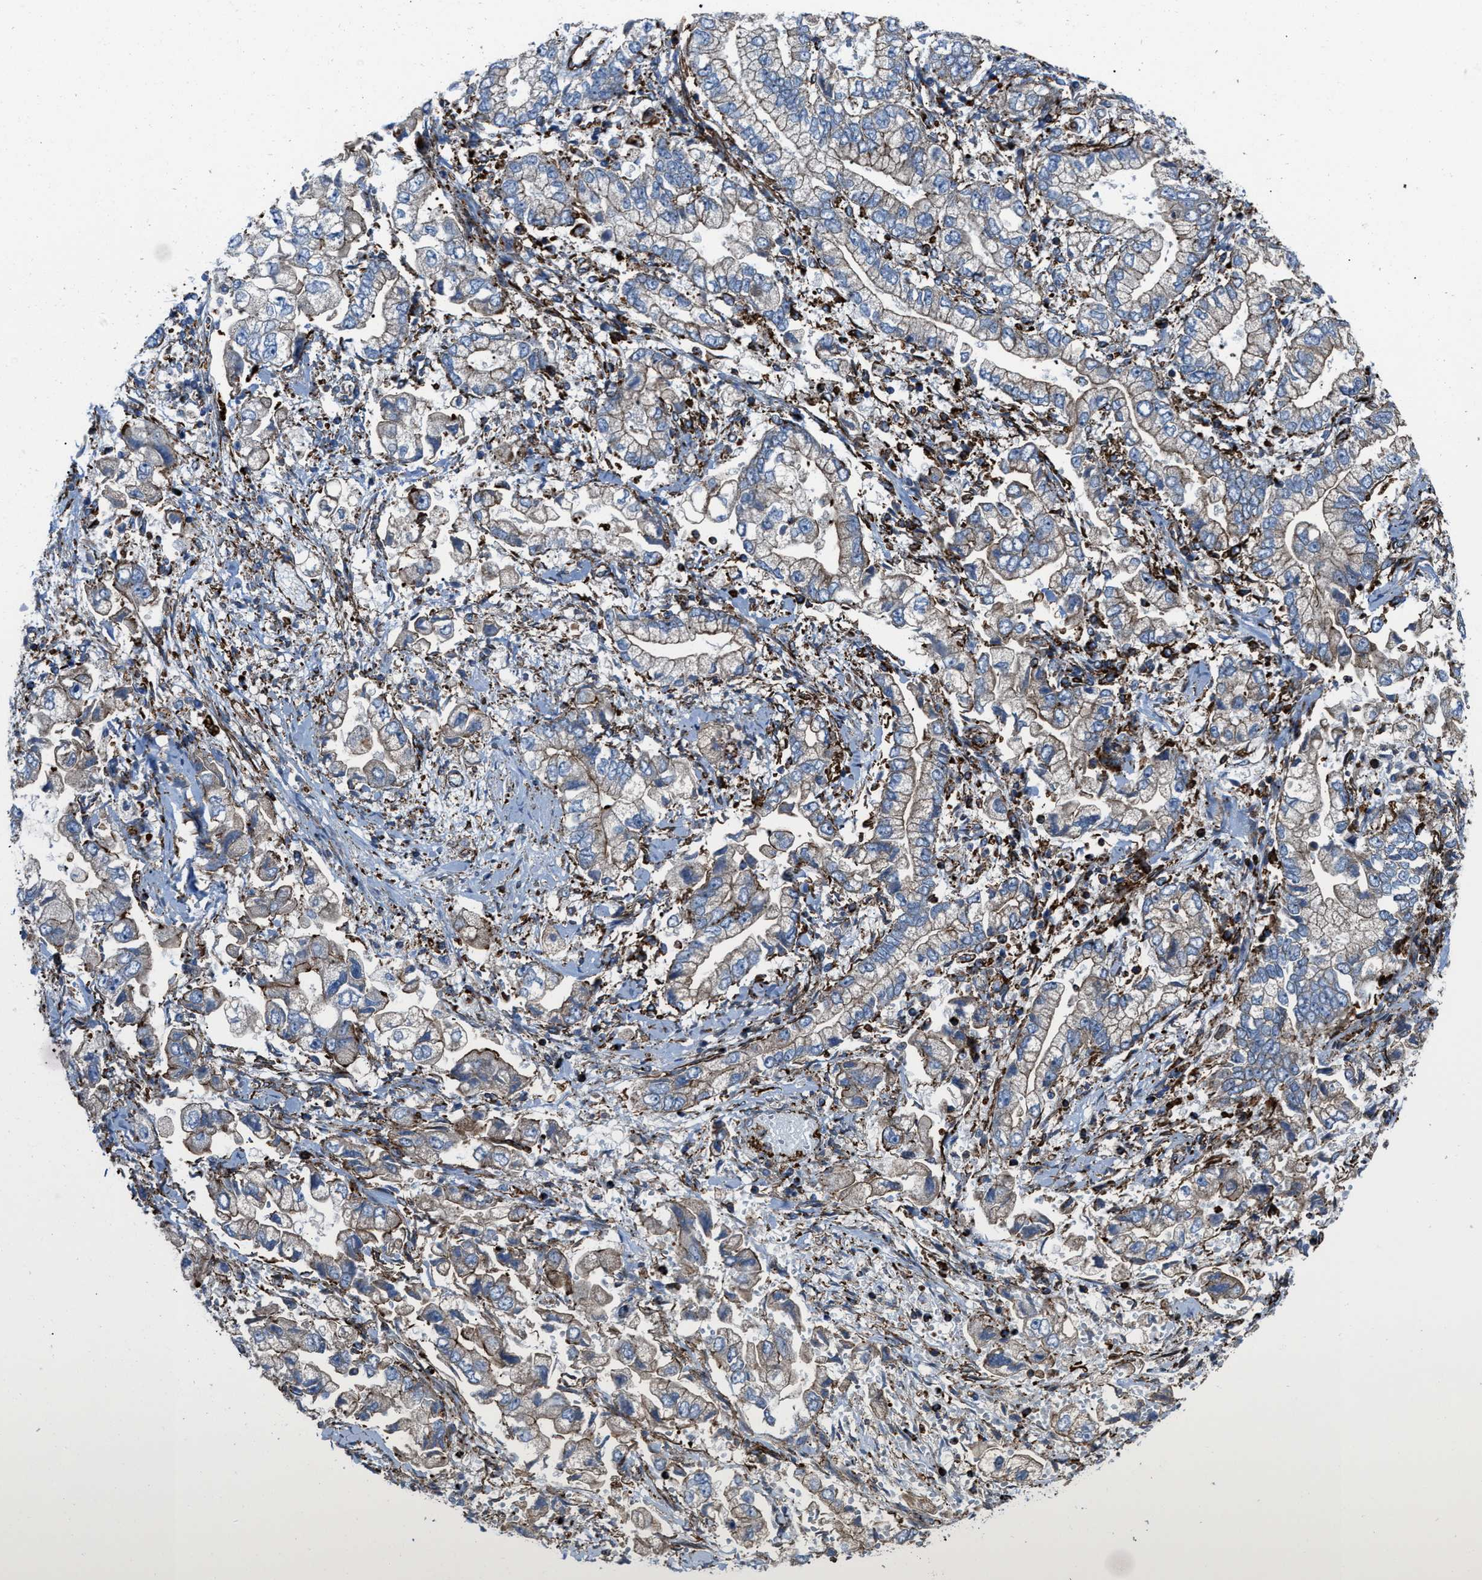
{"staining": {"intensity": "negative", "quantity": "none", "location": "none"}, "tissue": "stomach cancer", "cell_type": "Tumor cells", "image_type": "cancer", "snomed": [{"axis": "morphology", "description": "Normal tissue, NOS"}, {"axis": "morphology", "description": "Adenocarcinoma, NOS"}, {"axis": "topography", "description": "Stomach"}], "caption": "Tumor cells are negative for brown protein staining in stomach adenocarcinoma.", "gene": "AGPAT2", "patient": {"sex": "male", "age": 62}}